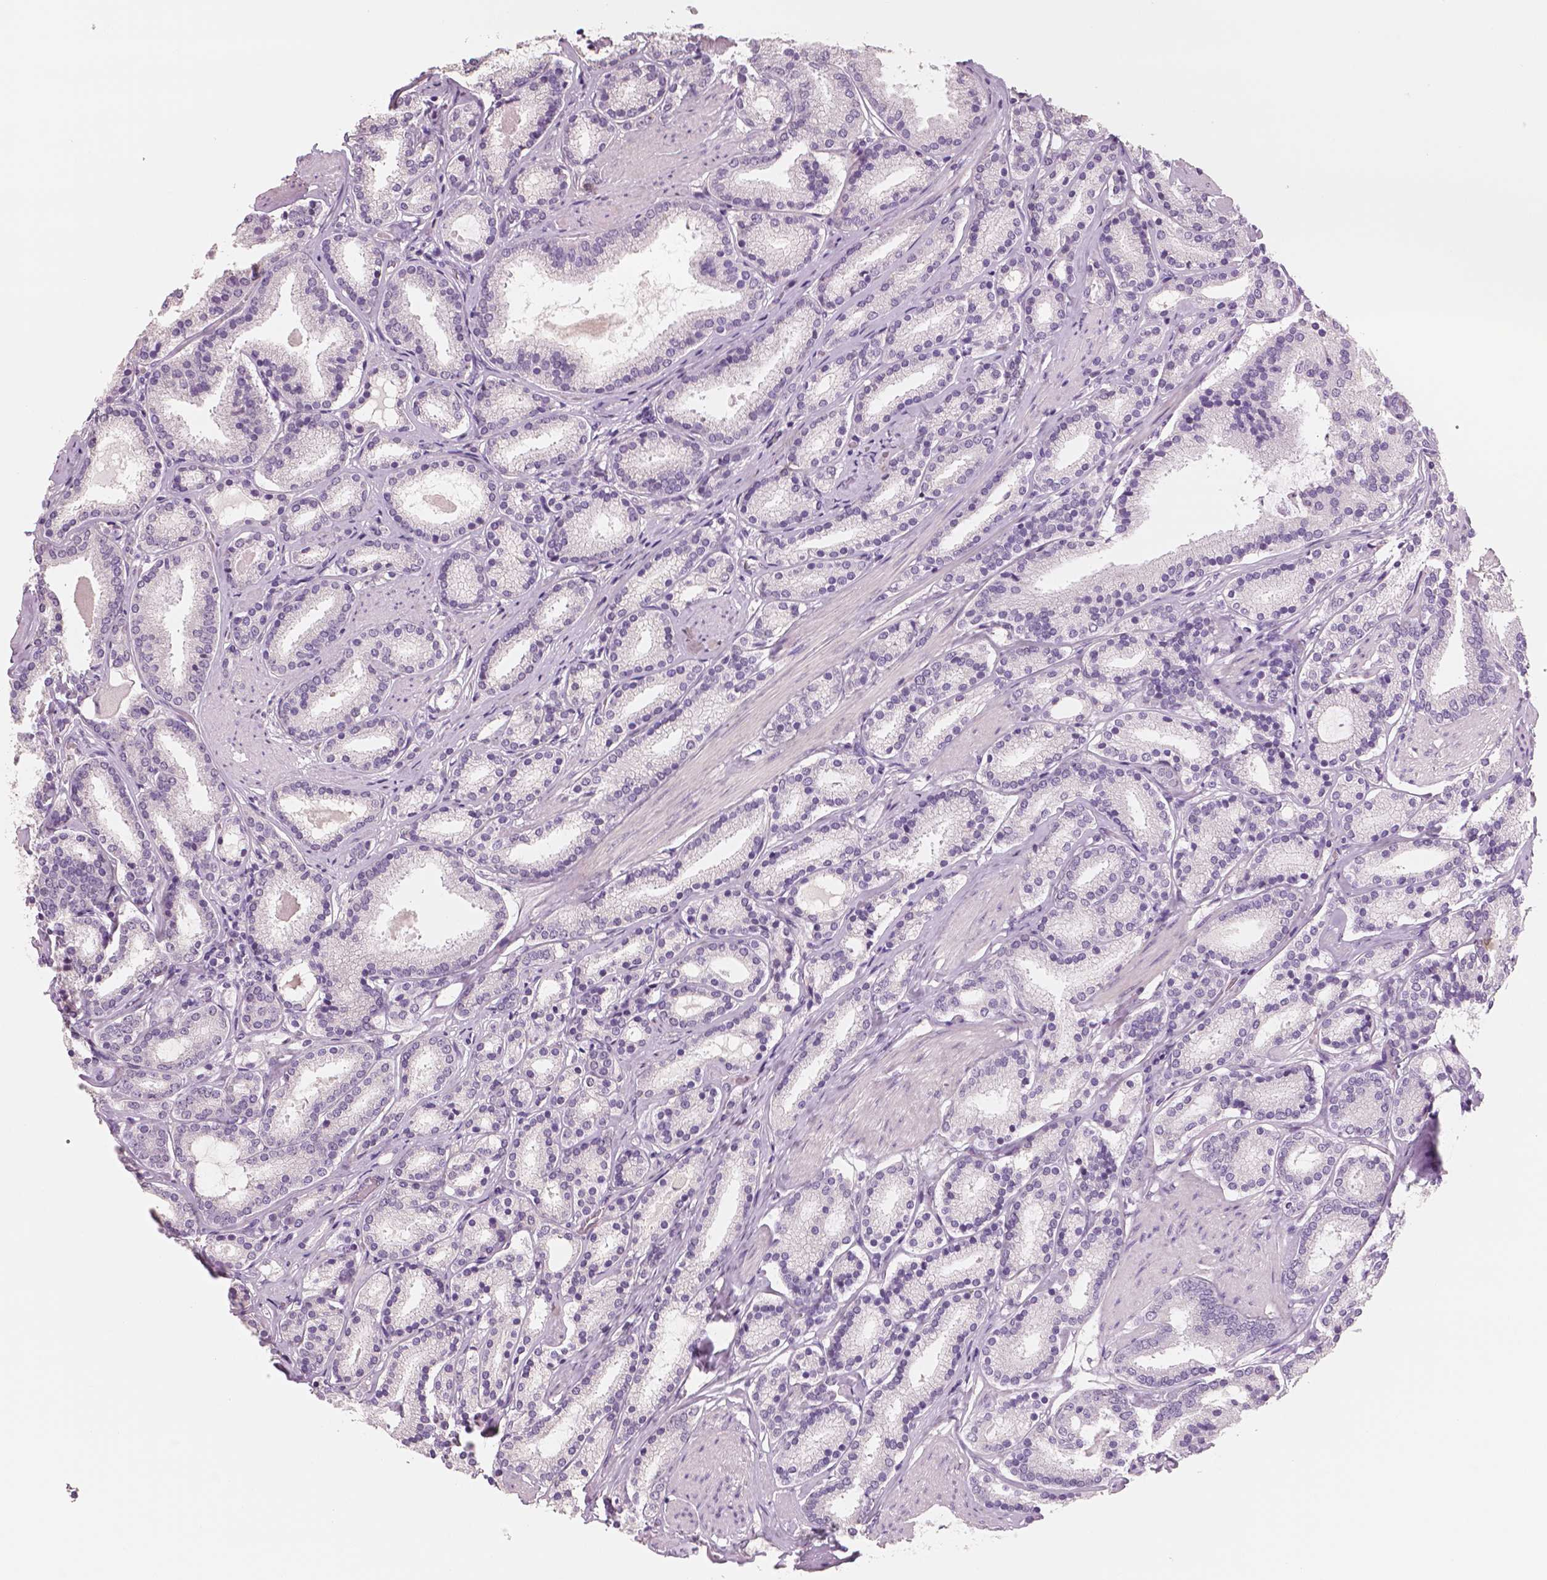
{"staining": {"intensity": "negative", "quantity": "none", "location": "none"}, "tissue": "prostate cancer", "cell_type": "Tumor cells", "image_type": "cancer", "snomed": [{"axis": "morphology", "description": "Adenocarcinoma, High grade"}, {"axis": "topography", "description": "Prostate"}], "caption": "A histopathology image of prostate cancer stained for a protein reveals no brown staining in tumor cells. (Stains: DAB (3,3'-diaminobenzidine) IHC with hematoxylin counter stain, Microscopy: brightfield microscopy at high magnification).", "gene": "NECAB2", "patient": {"sex": "male", "age": 63}}